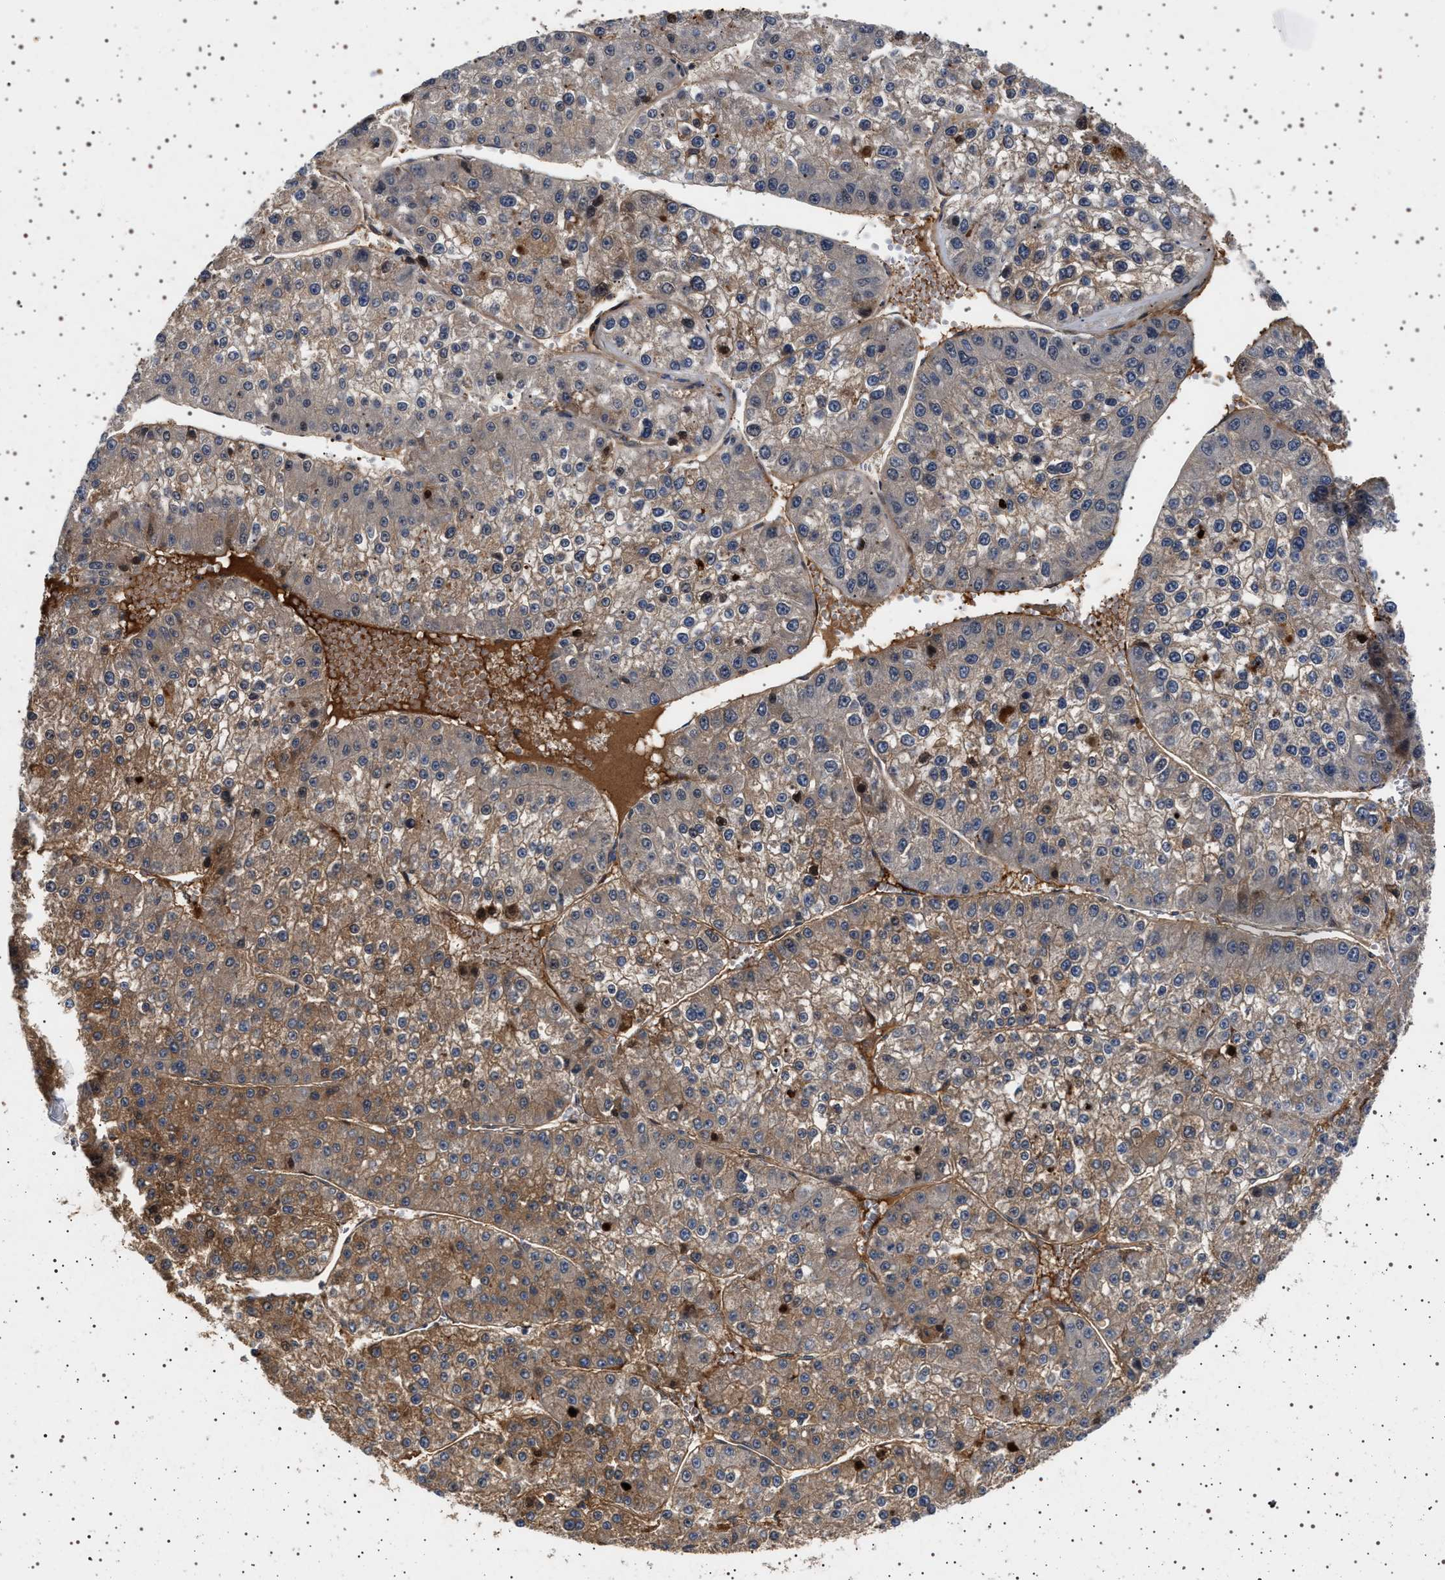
{"staining": {"intensity": "moderate", "quantity": "<25%", "location": "cytoplasmic/membranous"}, "tissue": "liver cancer", "cell_type": "Tumor cells", "image_type": "cancer", "snomed": [{"axis": "morphology", "description": "Carcinoma, Hepatocellular, NOS"}, {"axis": "topography", "description": "Liver"}], "caption": "Liver cancer (hepatocellular carcinoma) stained for a protein (brown) exhibits moderate cytoplasmic/membranous positive expression in approximately <25% of tumor cells.", "gene": "FICD", "patient": {"sex": "female", "age": 73}}